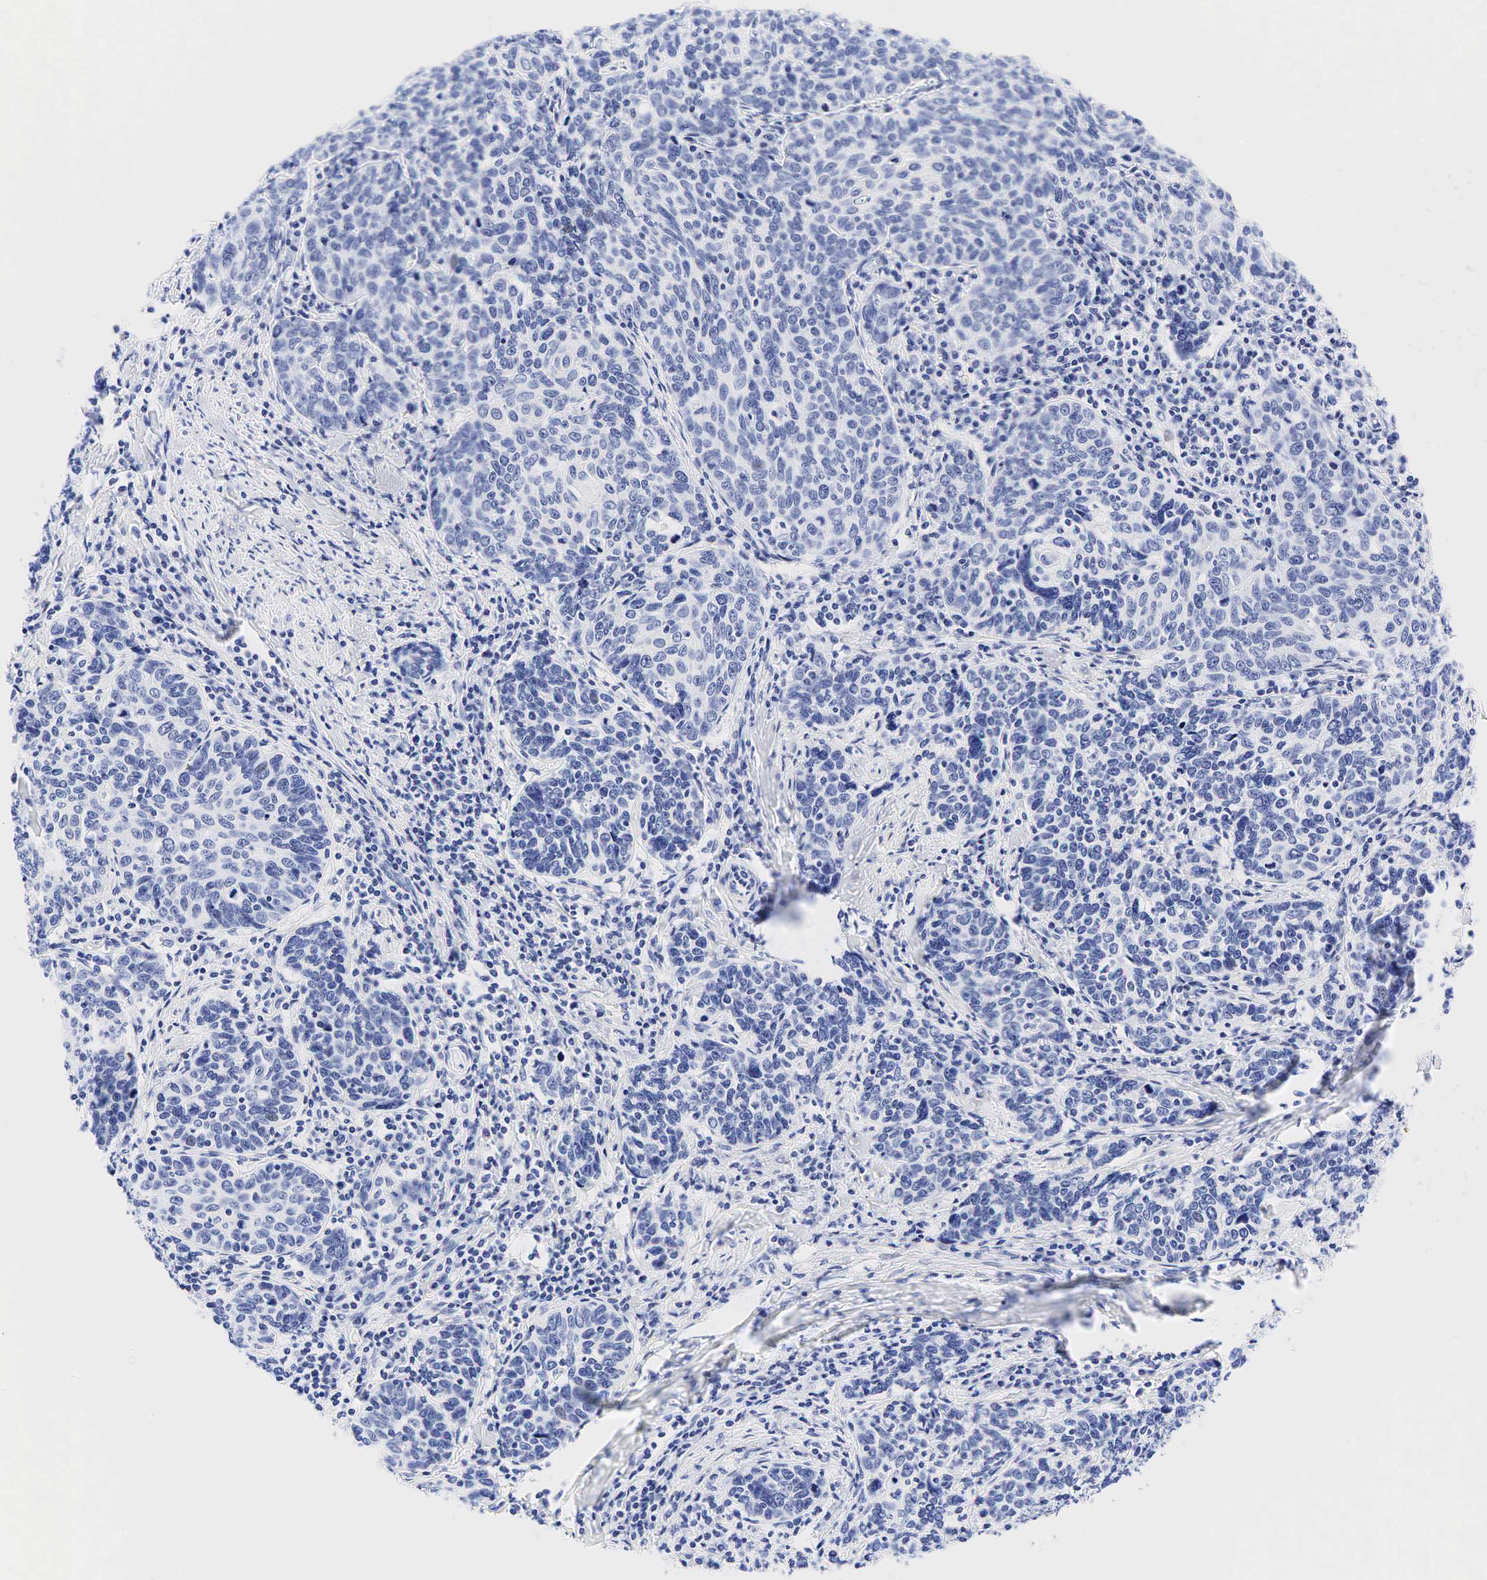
{"staining": {"intensity": "negative", "quantity": "none", "location": "none"}, "tissue": "cervical cancer", "cell_type": "Tumor cells", "image_type": "cancer", "snomed": [{"axis": "morphology", "description": "Squamous cell carcinoma, NOS"}, {"axis": "topography", "description": "Cervix"}], "caption": "Immunohistochemical staining of human cervical cancer exhibits no significant expression in tumor cells.", "gene": "ESR1", "patient": {"sex": "female", "age": 41}}